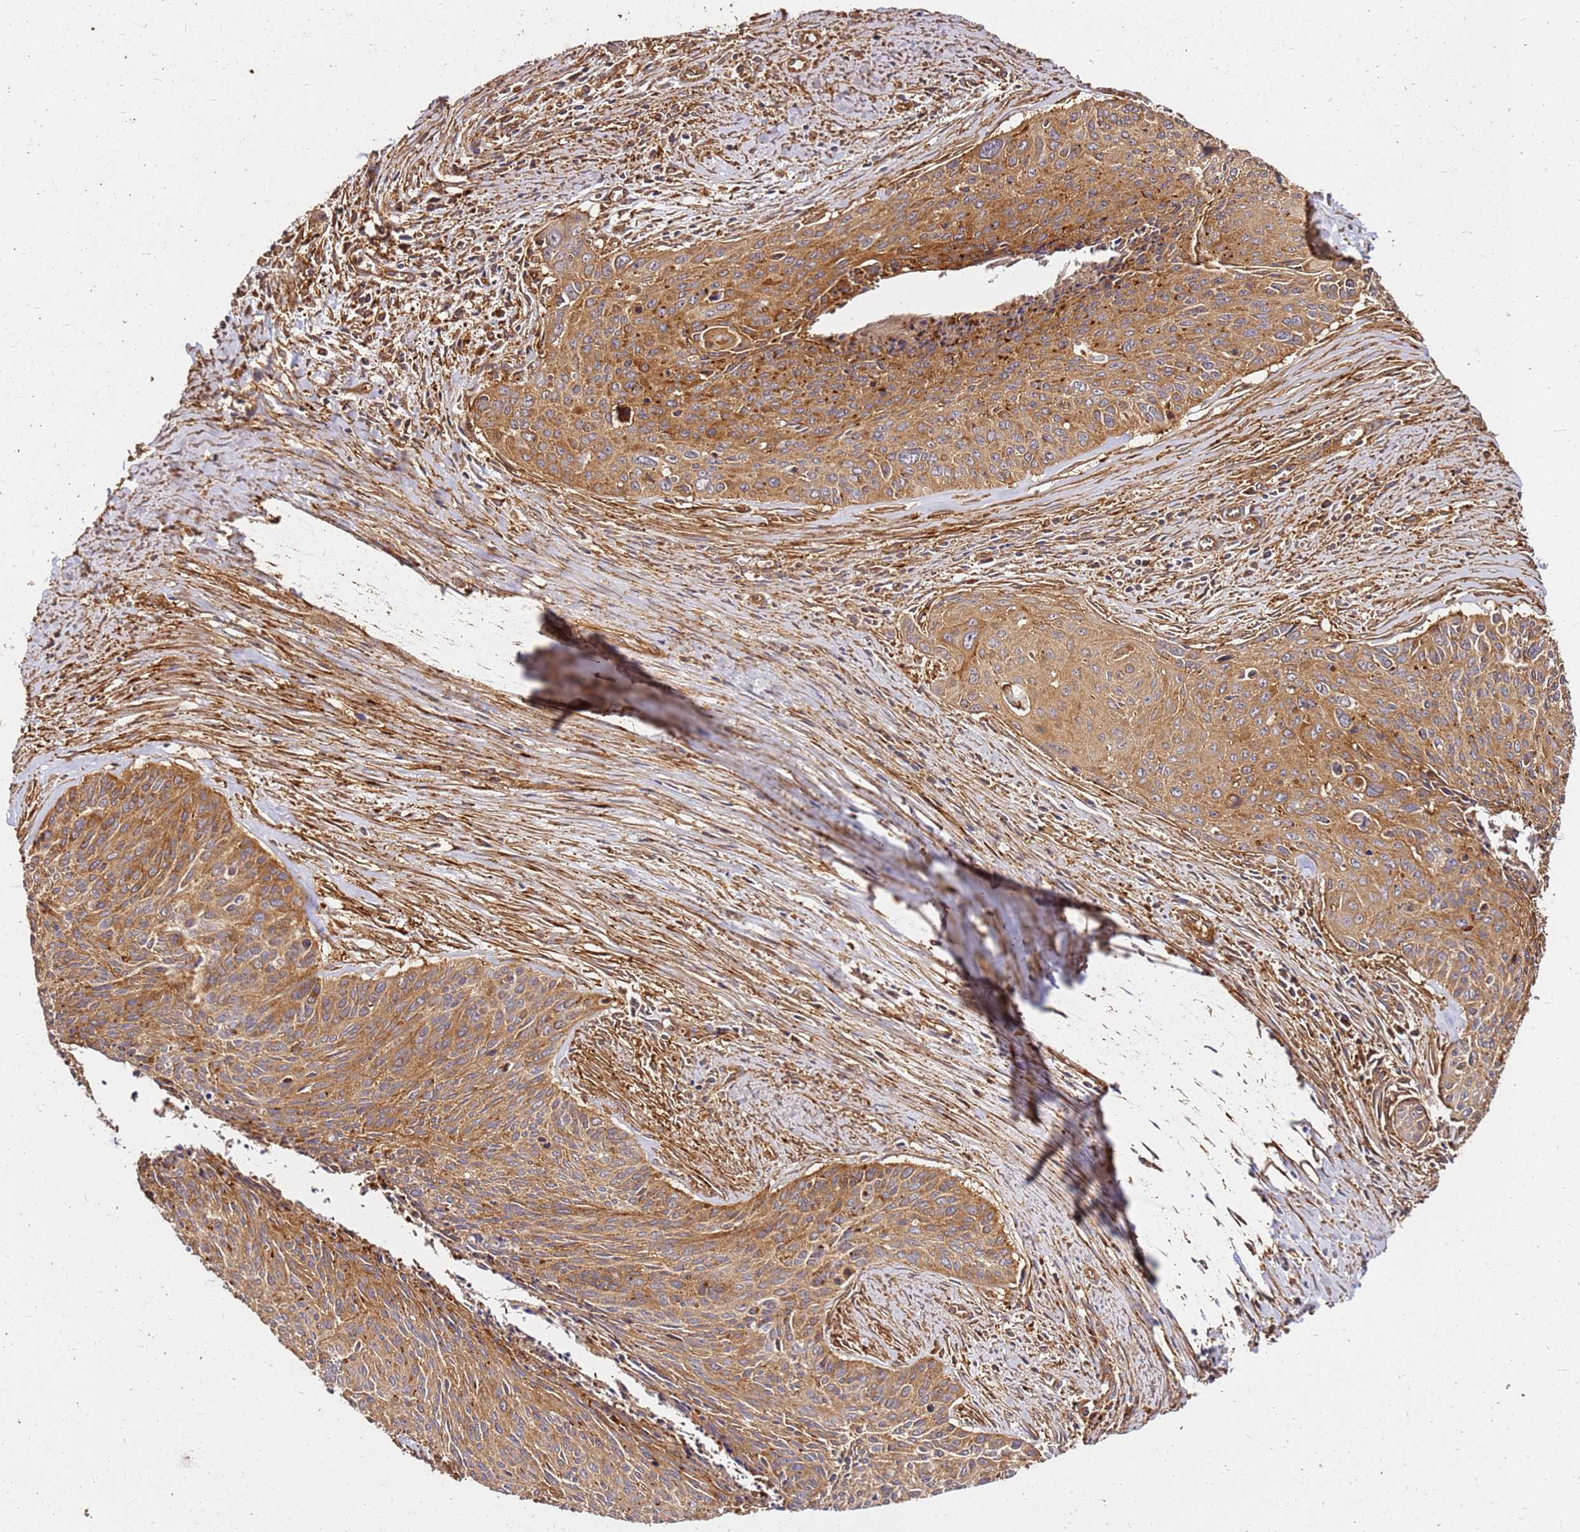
{"staining": {"intensity": "moderate", "quantity": ">75%", "location": "cytoplasmic/membranous"}, "tissue": "cervical cancer", "cell_type": "Tumor cells", "image_type": "cancer", "snomed": [{"axis": "morphology", "description": "Squamous cell carcinoma, NOS"}, {"axis": "topography", "description": "Cervix"}], "caption": "Immunohistochemical staining of cervical squamous cell carcinoma exhibits medium levels of moderate cytoplasmic/membranous protein staining in about >75% of tumor cells. Ihc stains the protein of interest in brown and the nuclei are stained blue.", "gene": "DVL3", "patient": {"sex": "female", "age": 55}}